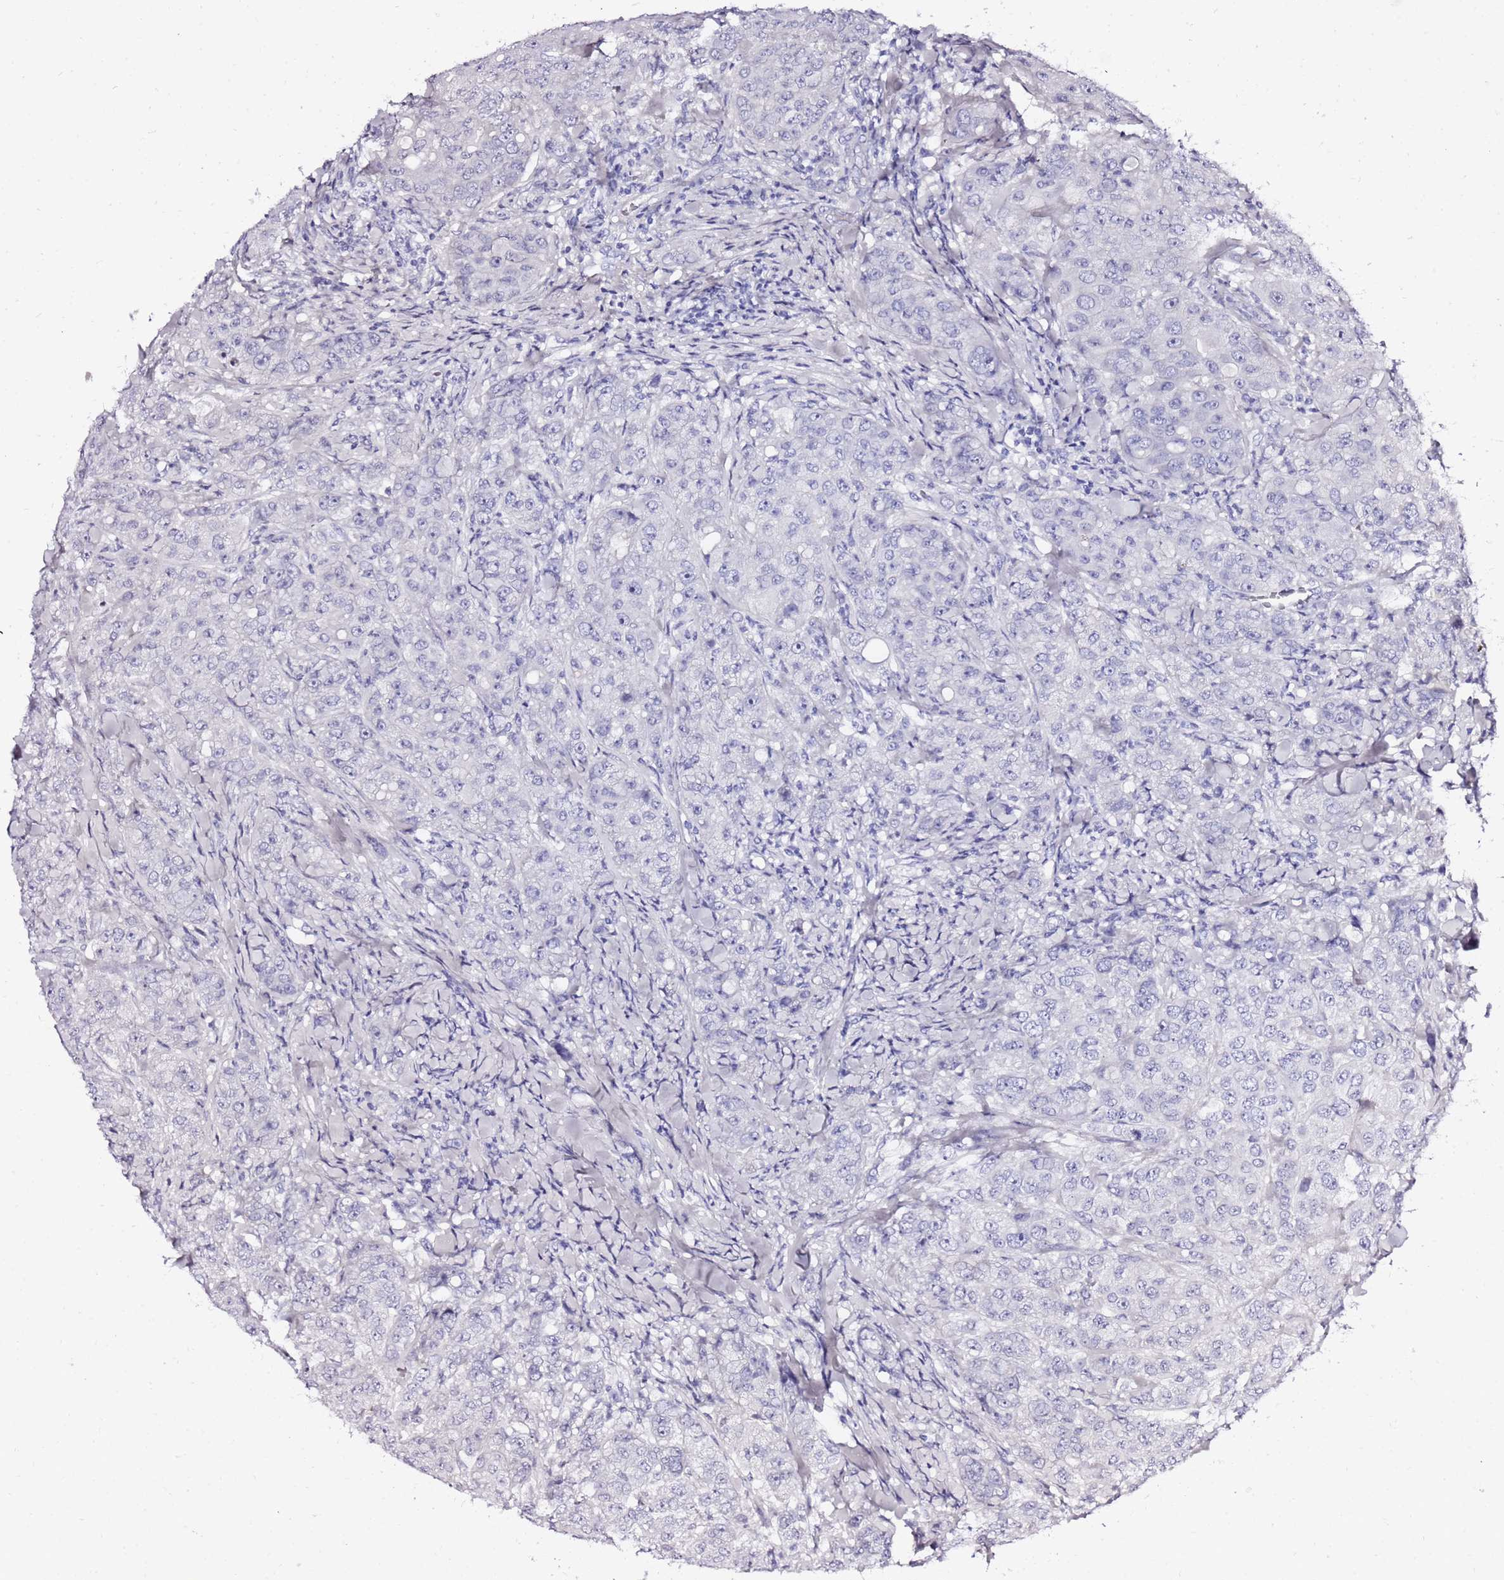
{"staining": {"intensity": "negative", "quantity": "none", "location": "none"}, "tissue": "breast cancer", "cell_type": "Tumor cells", "image_type": "cancer", "snomed": [{"axis": "morphology", "description": "Duct carcinoma"}, {"axis": "topography", "description": "Breast"}], "caption": "Immunohistochemistry histopathology image of breast cancer stained for a protein (brown), which exhibits no positivity in tumor cells. (Brightfield microscopy of DAB immunohistochemistry at high magnification).", "gene": "LIPF", "patient": {"sex": "female", "age": 43}}